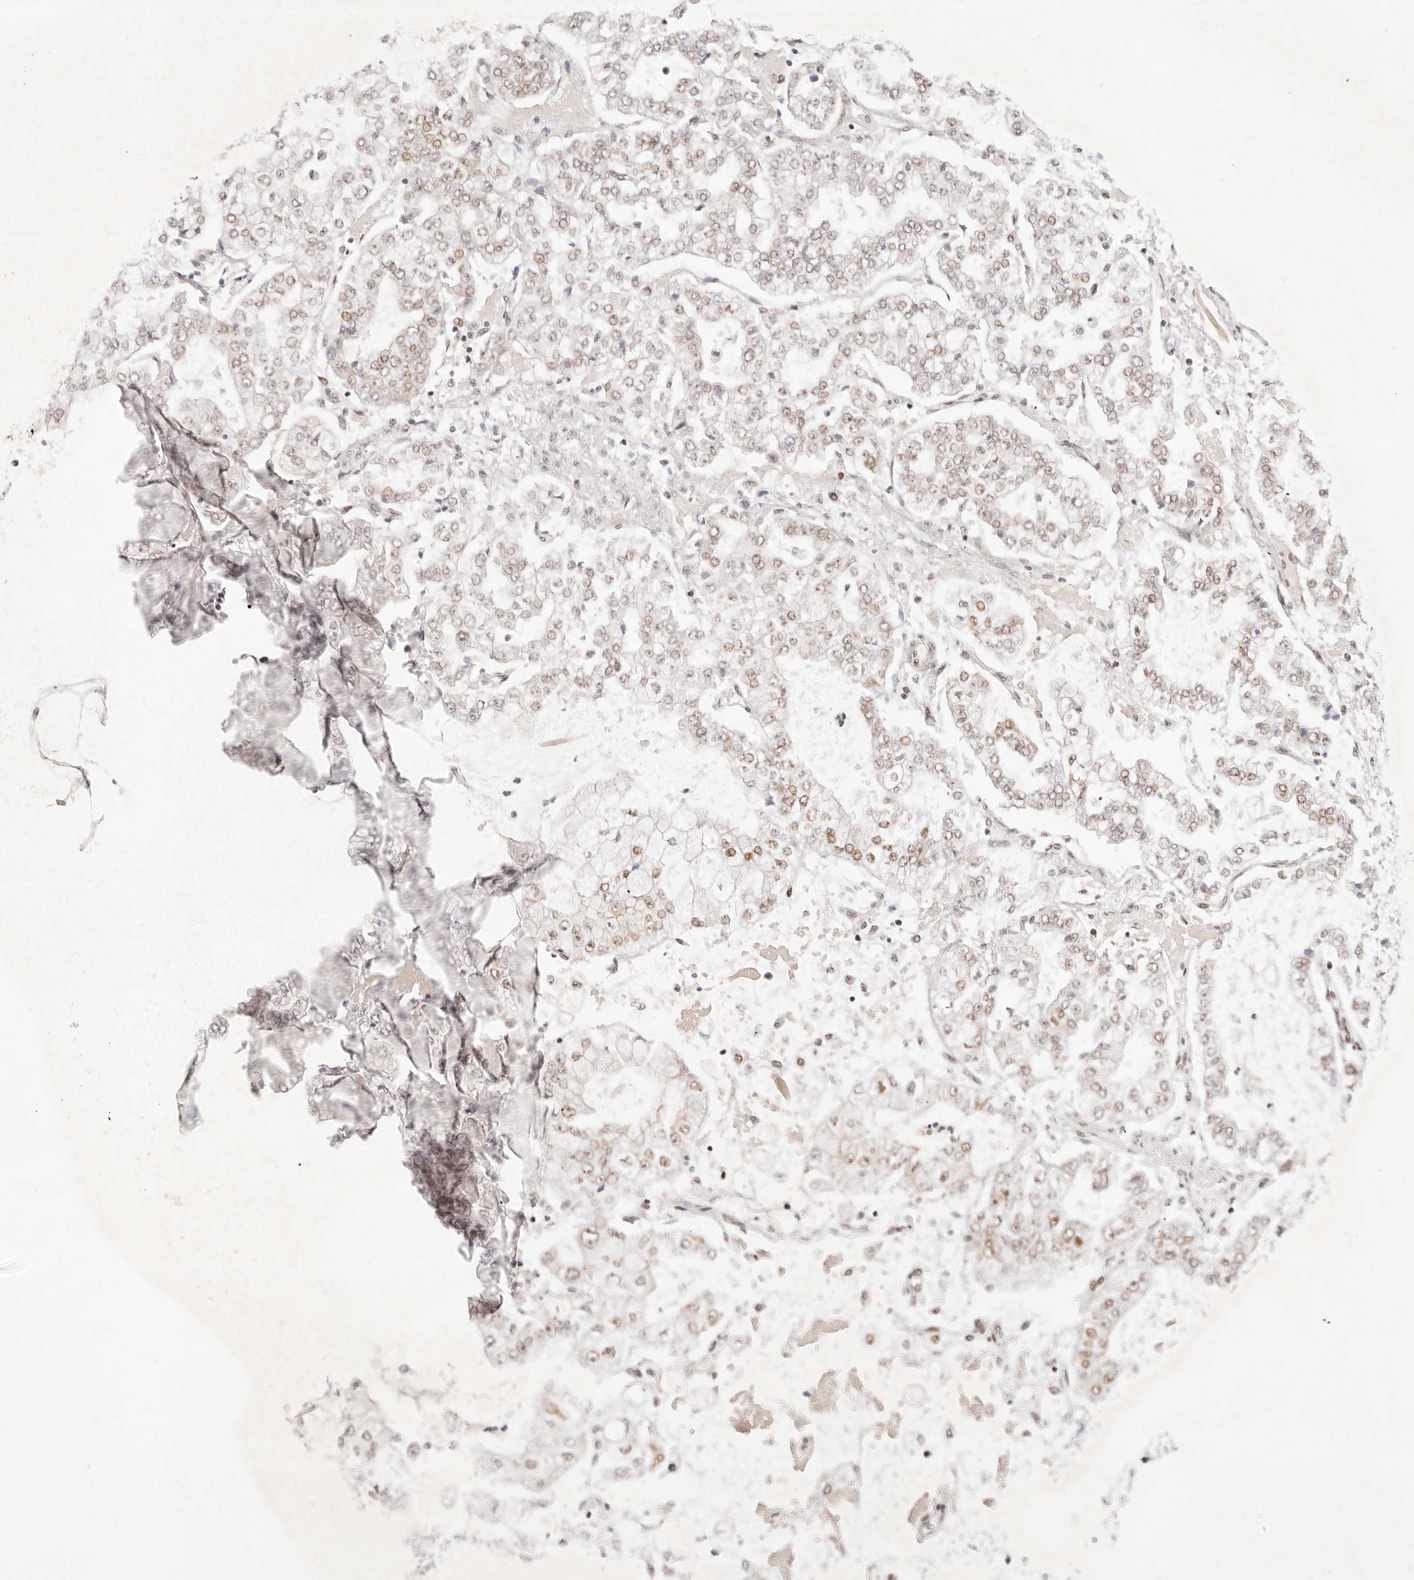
{"staining": {"intensity": "weak", "quantity": "25%-75%", "location": "nuclear"}, "tissue": "stomach cancer", "cell_type": "Tumor cells", "image_type": "cancer", "snomed": [{"axis": "morphology", "description": "Adenocarcinoma, NOS"}, {"axis": "topography", "description": "Stomach"}], "caption": "Brown immunohistochemical staining in adenocarcinoma (stomach) displays weak nuclear staining in about 25%-75% of tumor cells. The protein of interest is stained brown, and the nuclei are stained in blue (DAB IHC with brightfield microscopy, high magnification).", "gene": "HOXC5", "patient": {"sex": "male", "age": 76}}